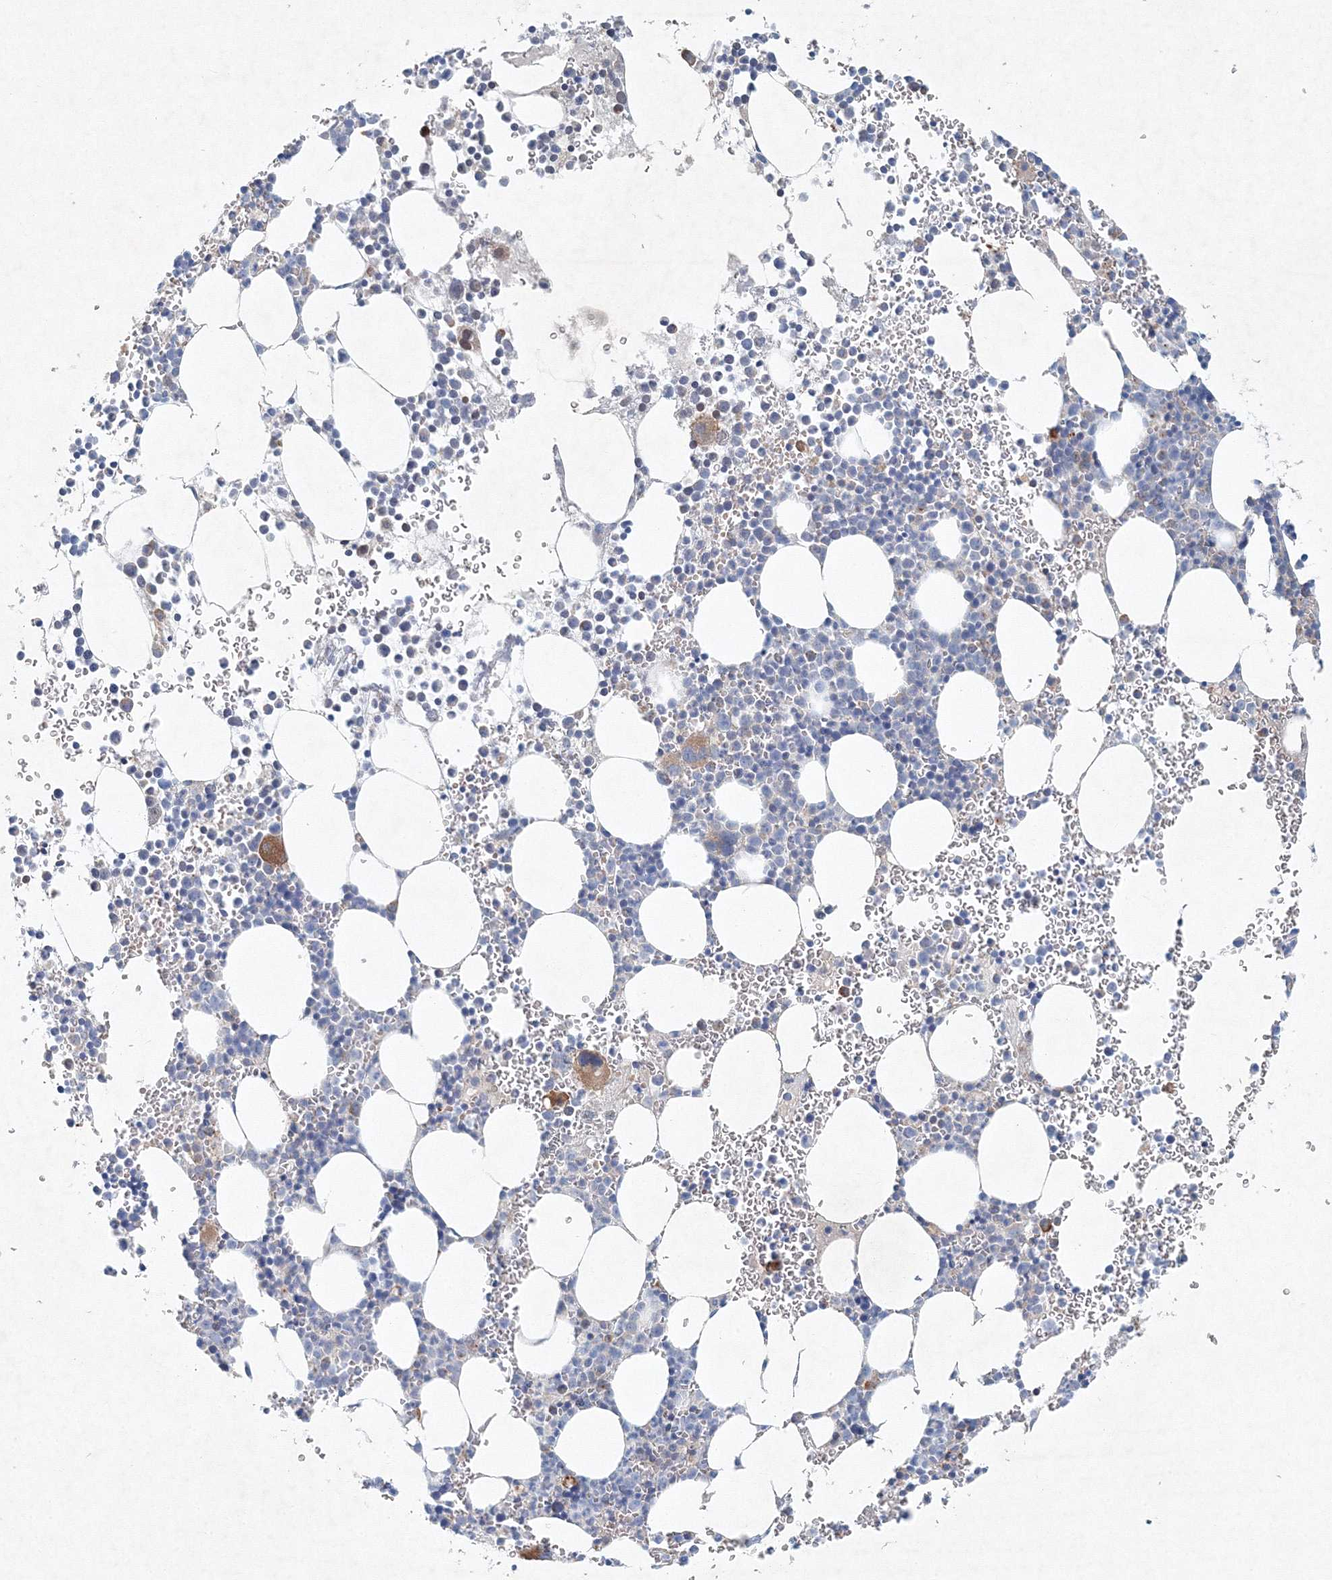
{"staining": {"intensity": "moderate", "quantity": "<25%", "location": "cytoplasmic/membranous"}, "tissue": "bone marrow", "cell_type": "Hematopoietic cells", "image_type": "normal", "snomed": [{"axis": "morphology", "description": "Normal tissue, NOS"}, {"axis": "topography", "description": "Bone marrow"}], "caption": "DAB (3,3'-diaminobenzidine) immunohistochemical staining of normal bone marrow exhibits moderate cytoplasmic/membranous protein positivity in approximately <25% of hematopoietic cells.", "gene": "SH3BP5", "patient": {"sex": "female", "age": 78}}